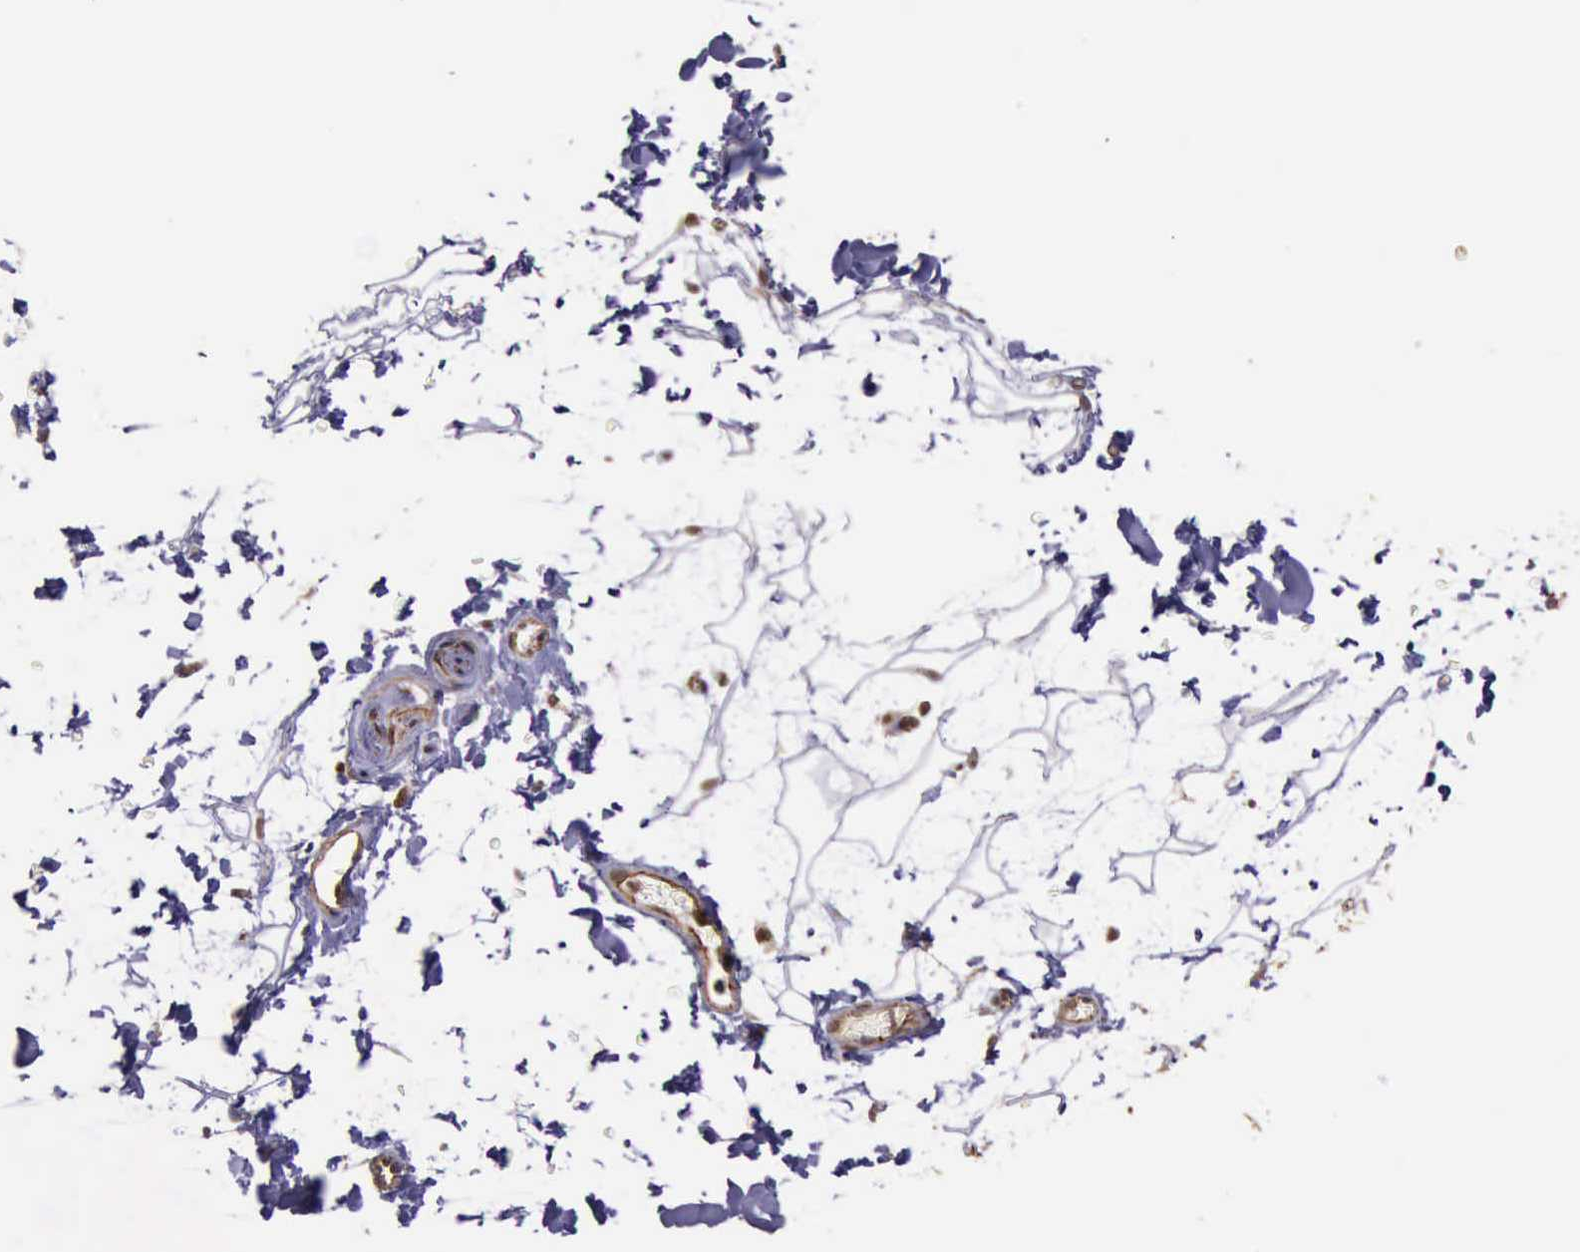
{"staining": {"intensity": "moderate", "quantity": ">75%", "location": "nuclear"}, "tissue": "adipose tissue", "cell_type": "Adipocytes", "image_type": "normal", "snomed": [{"axis": "morphology", "description": "Normal tissue, NOS"}, {"axis": "topography", "description": "Soft tissue"}], "caption": "Immunohistochemical staining of unremarkable human adipose tissue exhibits moderate nuclear protein expression in approximately >75% of adipocytes. The protein is shown in brown color, while the nuclei are stained blue.", "gene": "CTNNB1", "patient": {"sex": "male", "age": 72}}